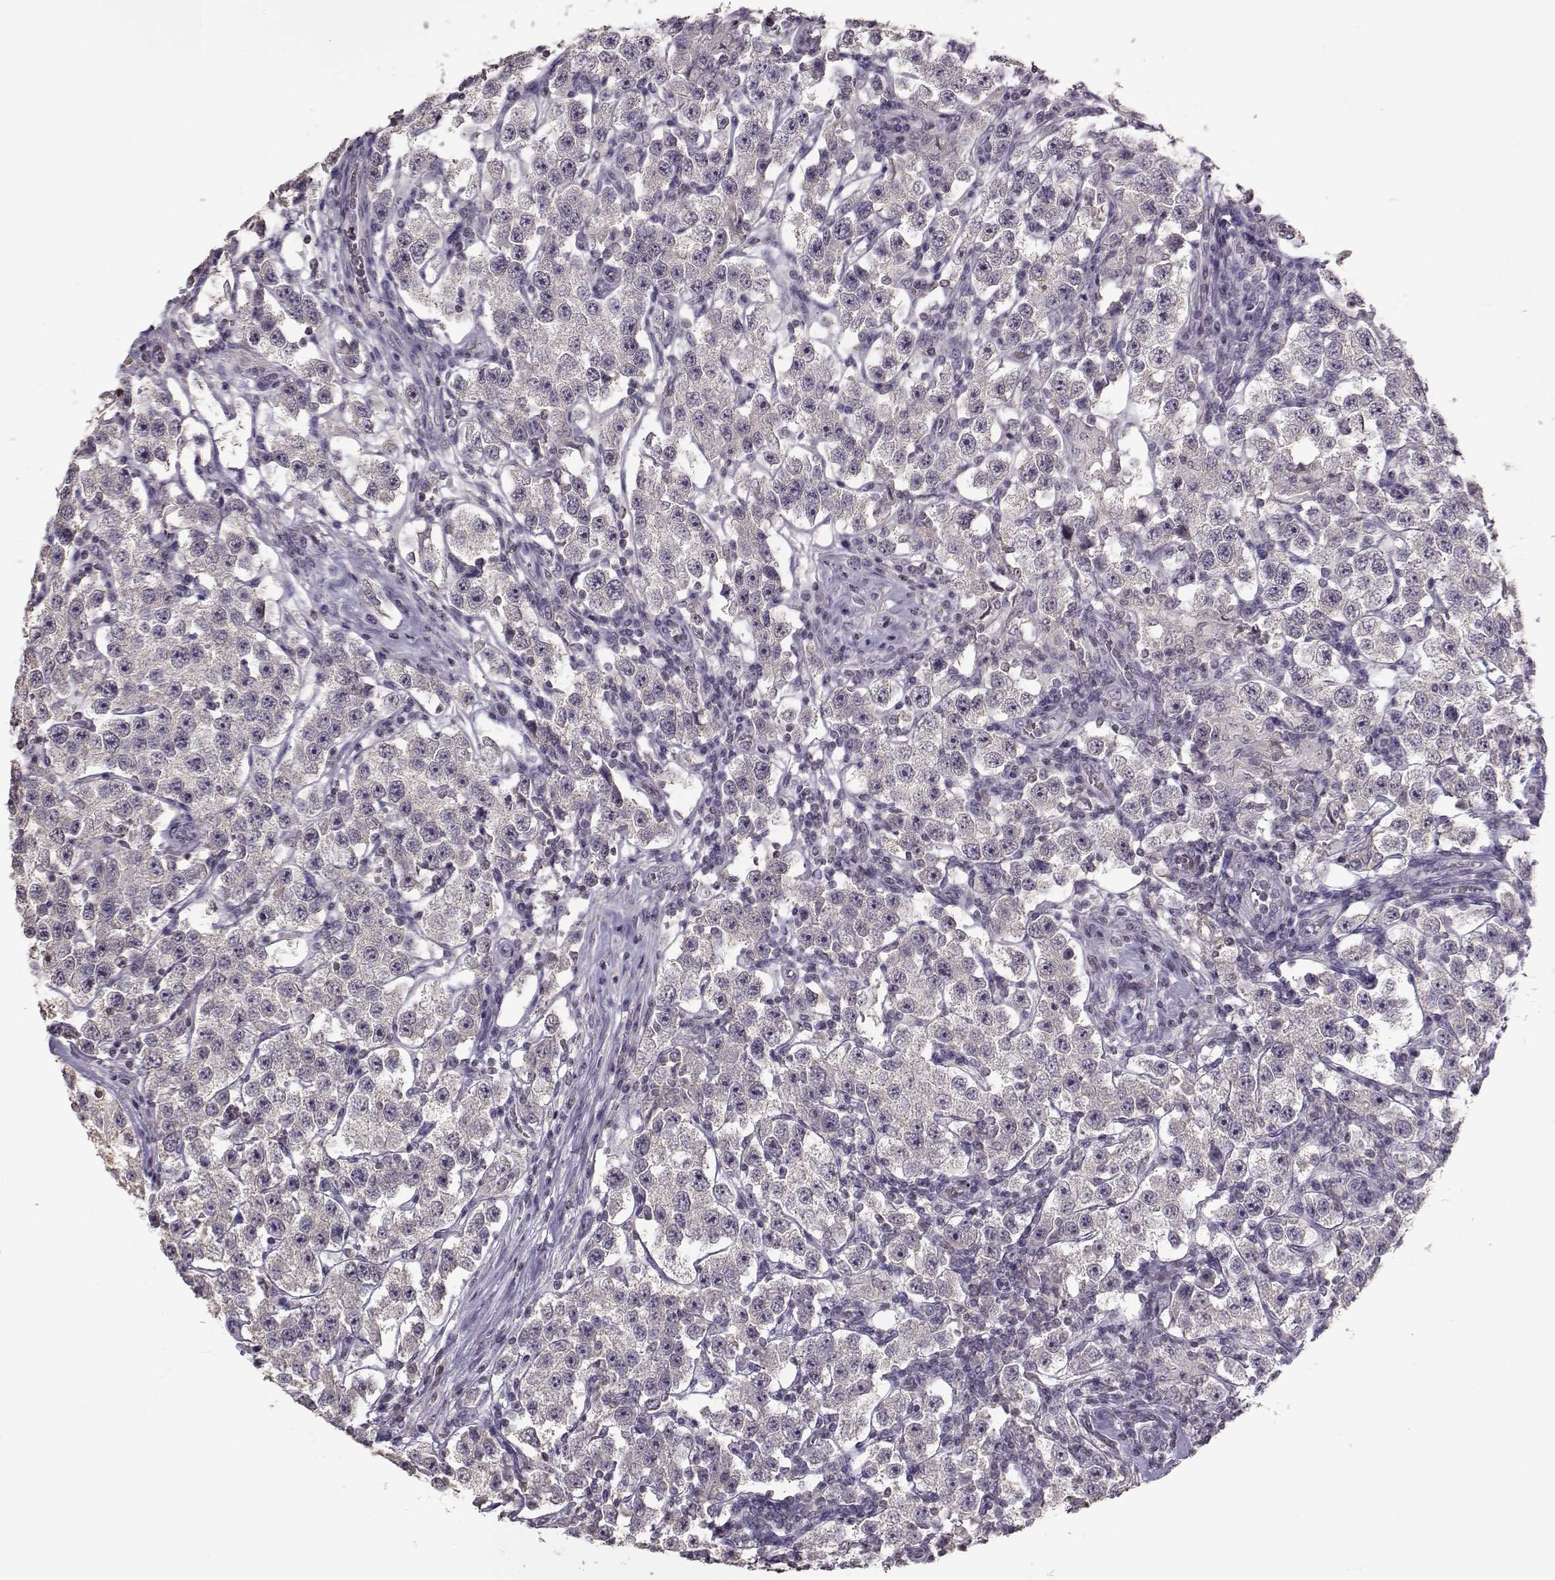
{"staining": {"intensity": "negative", "quantity": "none", "location": "none"}, "tissue": "testis cancer", "cell_type": "Tumor cells", "image_type": "cancer", "snomed": [{"axis": "morphology", "description": "Seminoma, NOS"}, {"axis": "topography", "description": "Testis"}], "caption": "The photomicrograph reveals no significant expression in tumor cells of testis cancer. Brightfield microscopy of immunohistochemistry stained with DAB (3,3'-diaminobenzidine) (brown) and hematoxylin (blue), captured at high magnification.", "gene": "UROC1", "patient": {"sex": "male", "age": 37}}